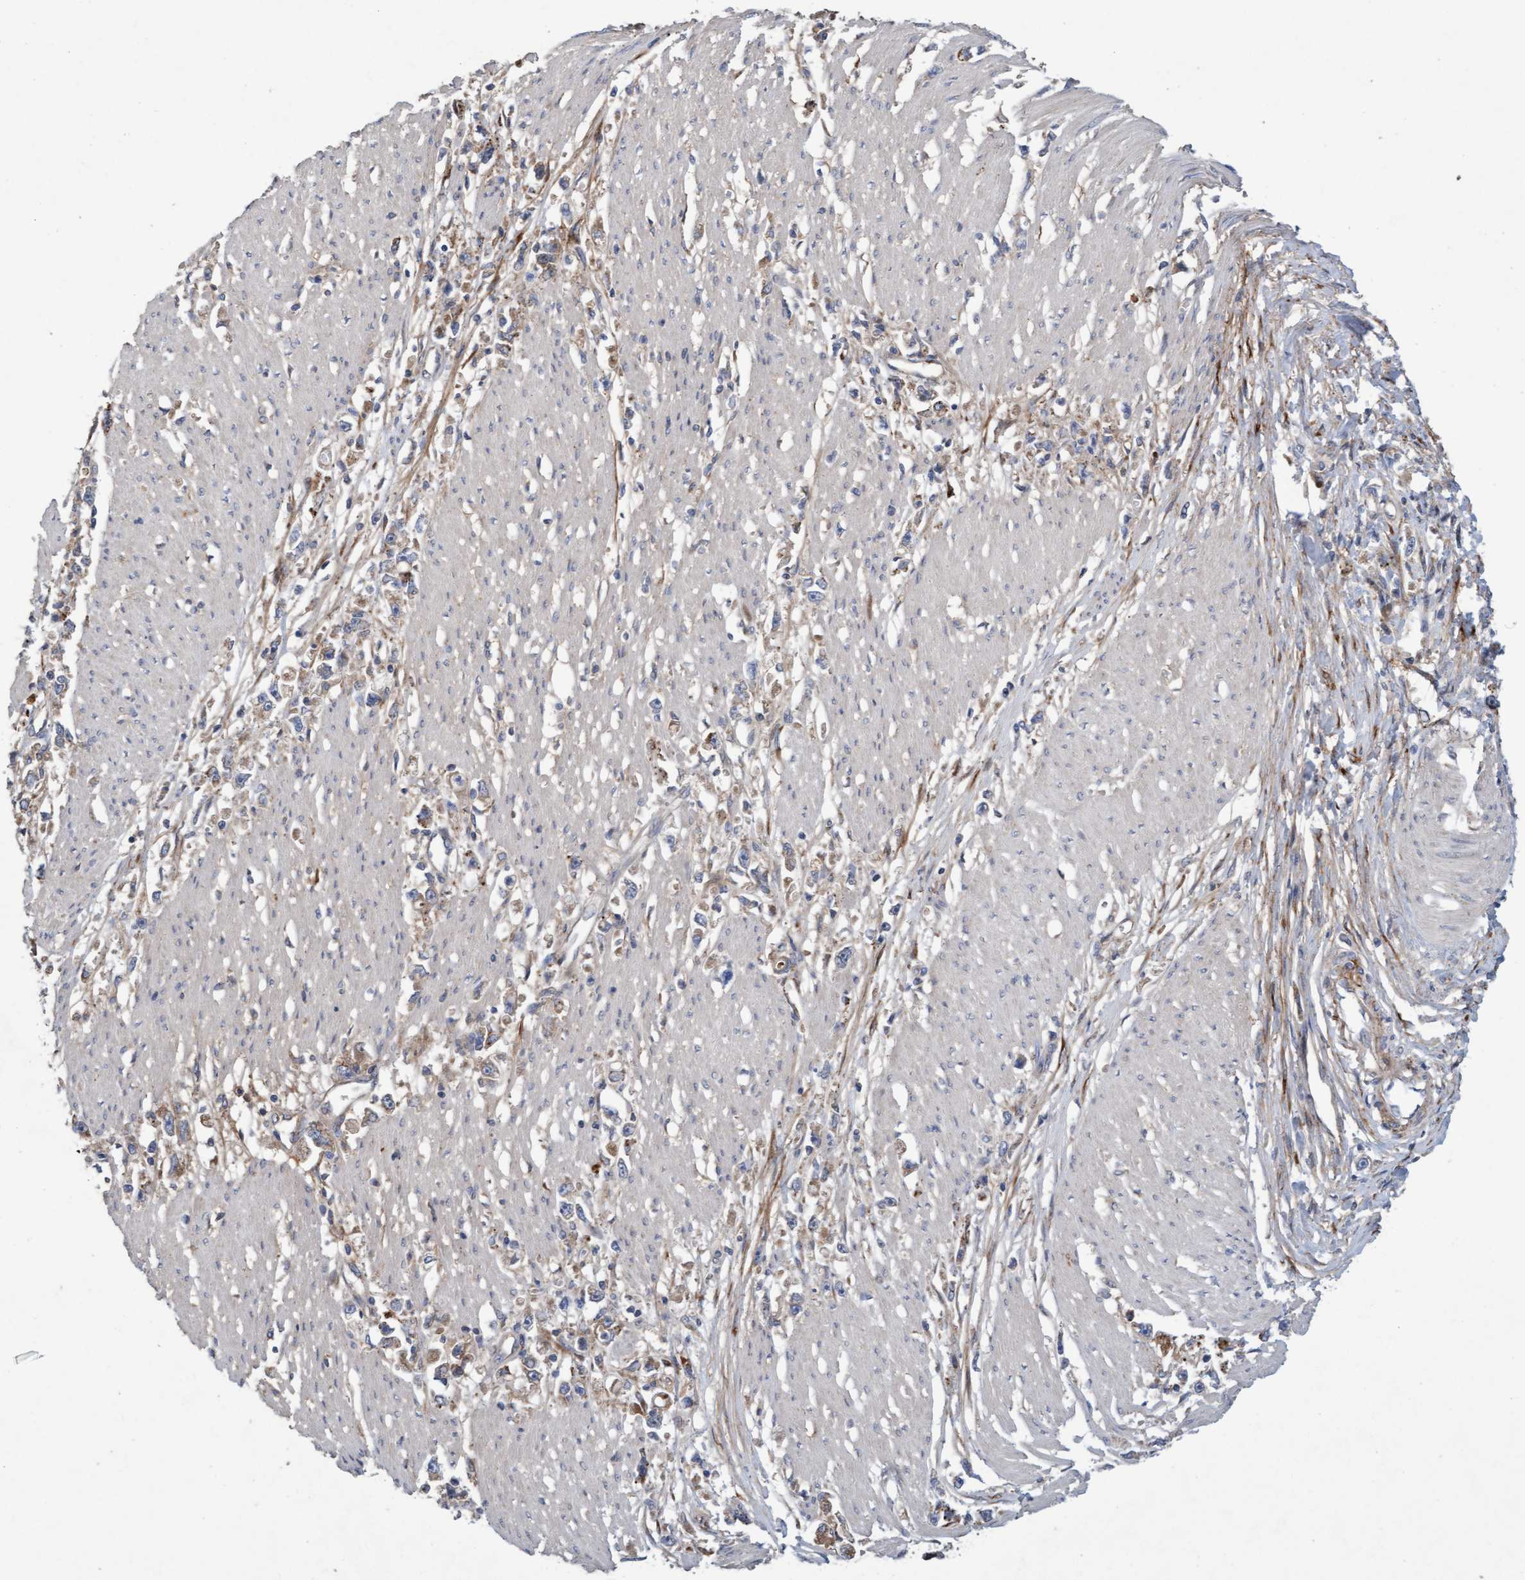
{"staining": {"intensity": "weak", "quantity": "25%-75%", "location": "cytoplasmic/membranous"}, "tissue": "stomach cancer", "cell_type": "Tumor cells", "image_type": "cancer", "snomed": [{"axis": "morphology", "description": "Adenocarcinoma, NOS"}, {"axis": "topography", "description": "Stomach"}], "caption": "Immunohistochemistry staining of adenocarcinoma (stomach), which exhibits low levels of weak cytoplasmic/membranous expression in approximately 25%-75% of tumor cells indicating weak cytoplasmic/membranous protein expression. The staining was performed using DAB (3,3'-diaminobenzidine) (brown) for protein detection and nuclei were counterstained in hematoxylin (blue).", "gene": "DDHD2", "patient": {"sex": "female", "age": 59}}